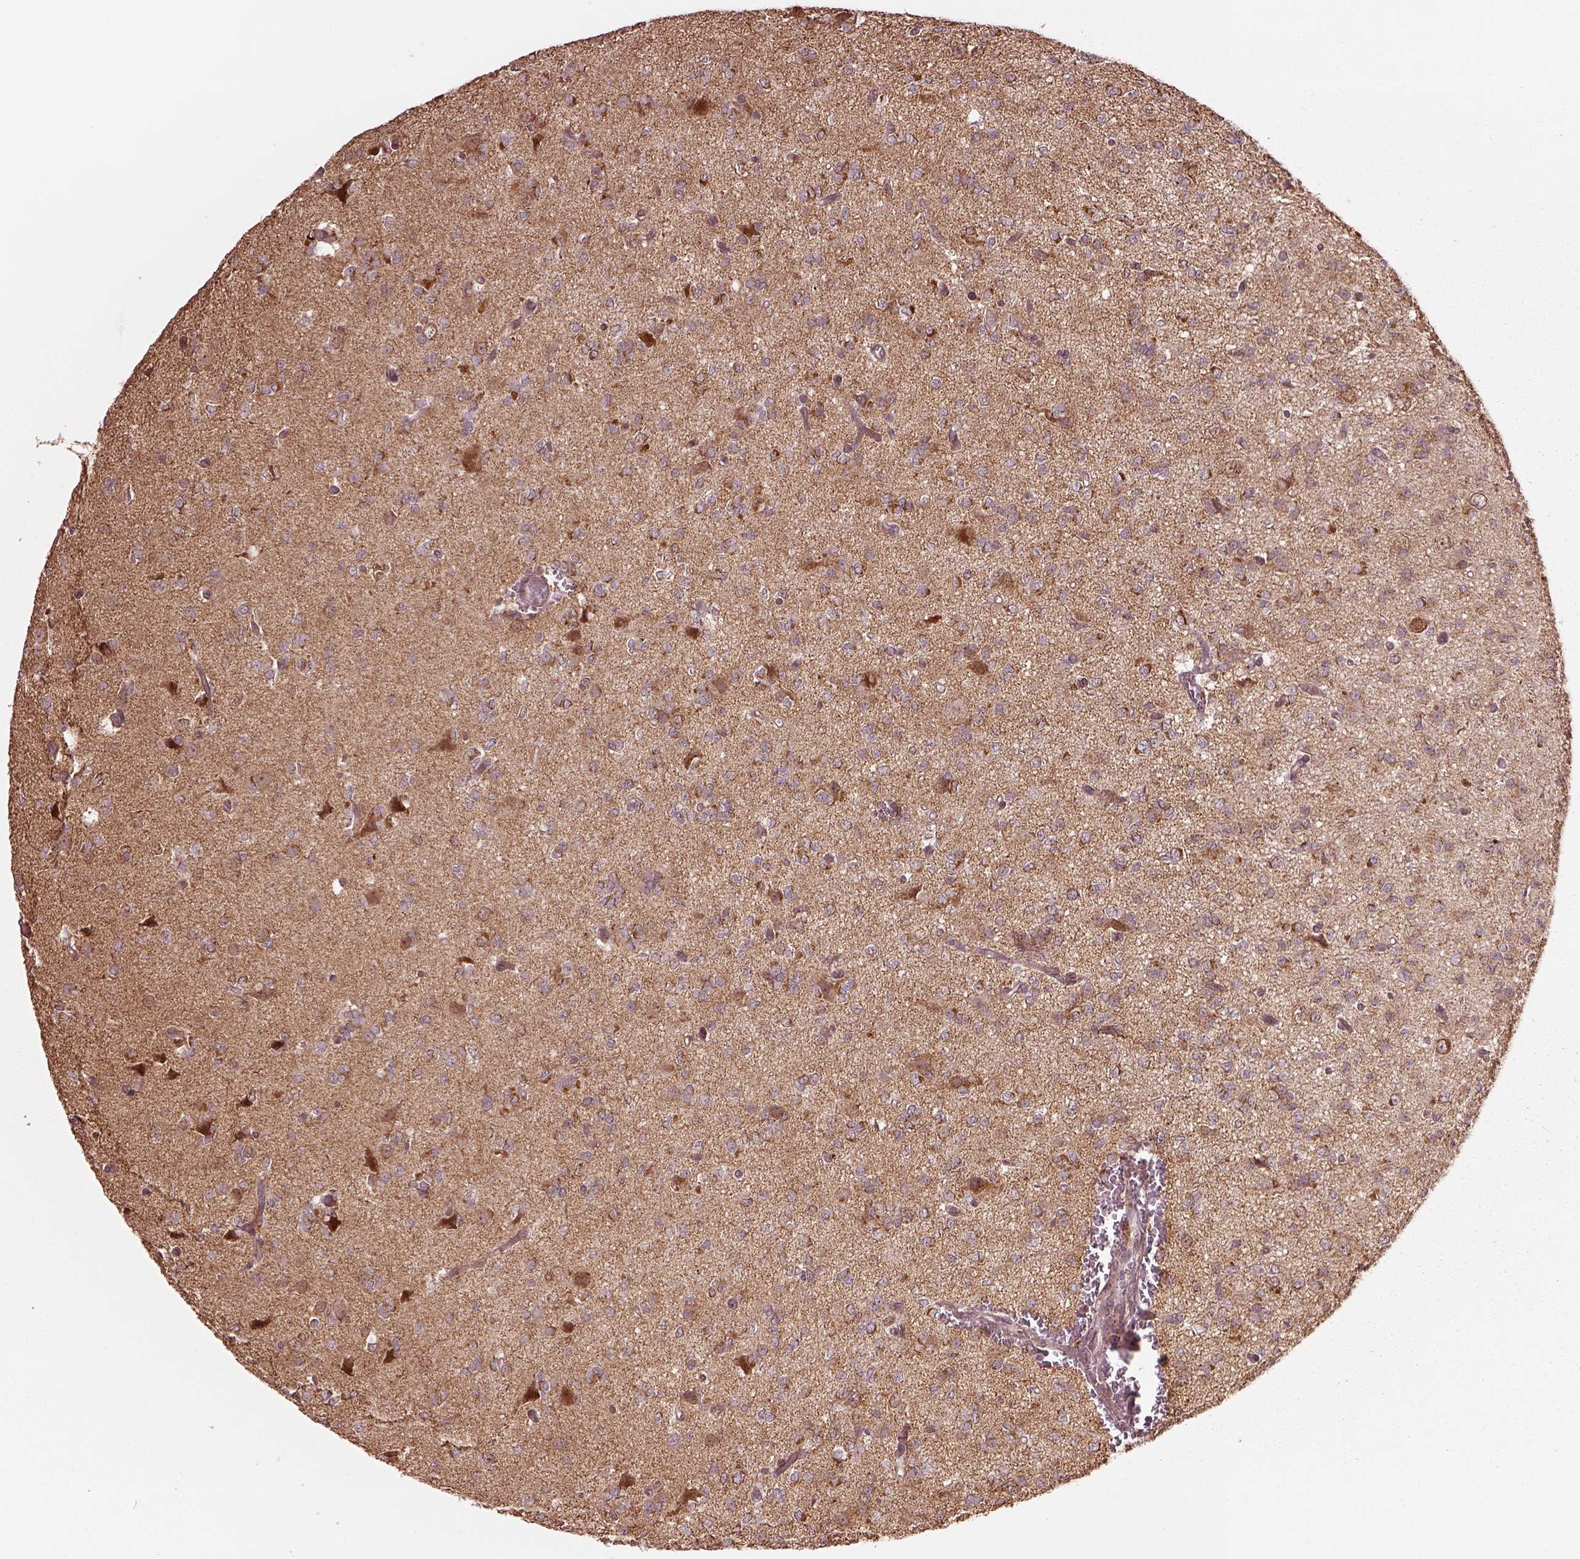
{"staining": {"intensity": "moderate", "quantity": "25%-75%", "location": "cytoplasmic/membranous"}, "tissue": "glioma", "cell_type": "Tumor cells", "image_type": "cancer", "snomed": [{"axis": "morphology", "description": "Glioma, malignant, Low grade"}, {"axis": "topography", "description": "Brain"}], "caption": "Immunohistochemical staining of human malignant low-grade glioma displays medium levels of moderate cytoplasmic/membranous protein positivity in approximately 25%-75% of tumor cells.", "gene": "SEL1L3", "patient": {"sex": "male", "age": 27}}